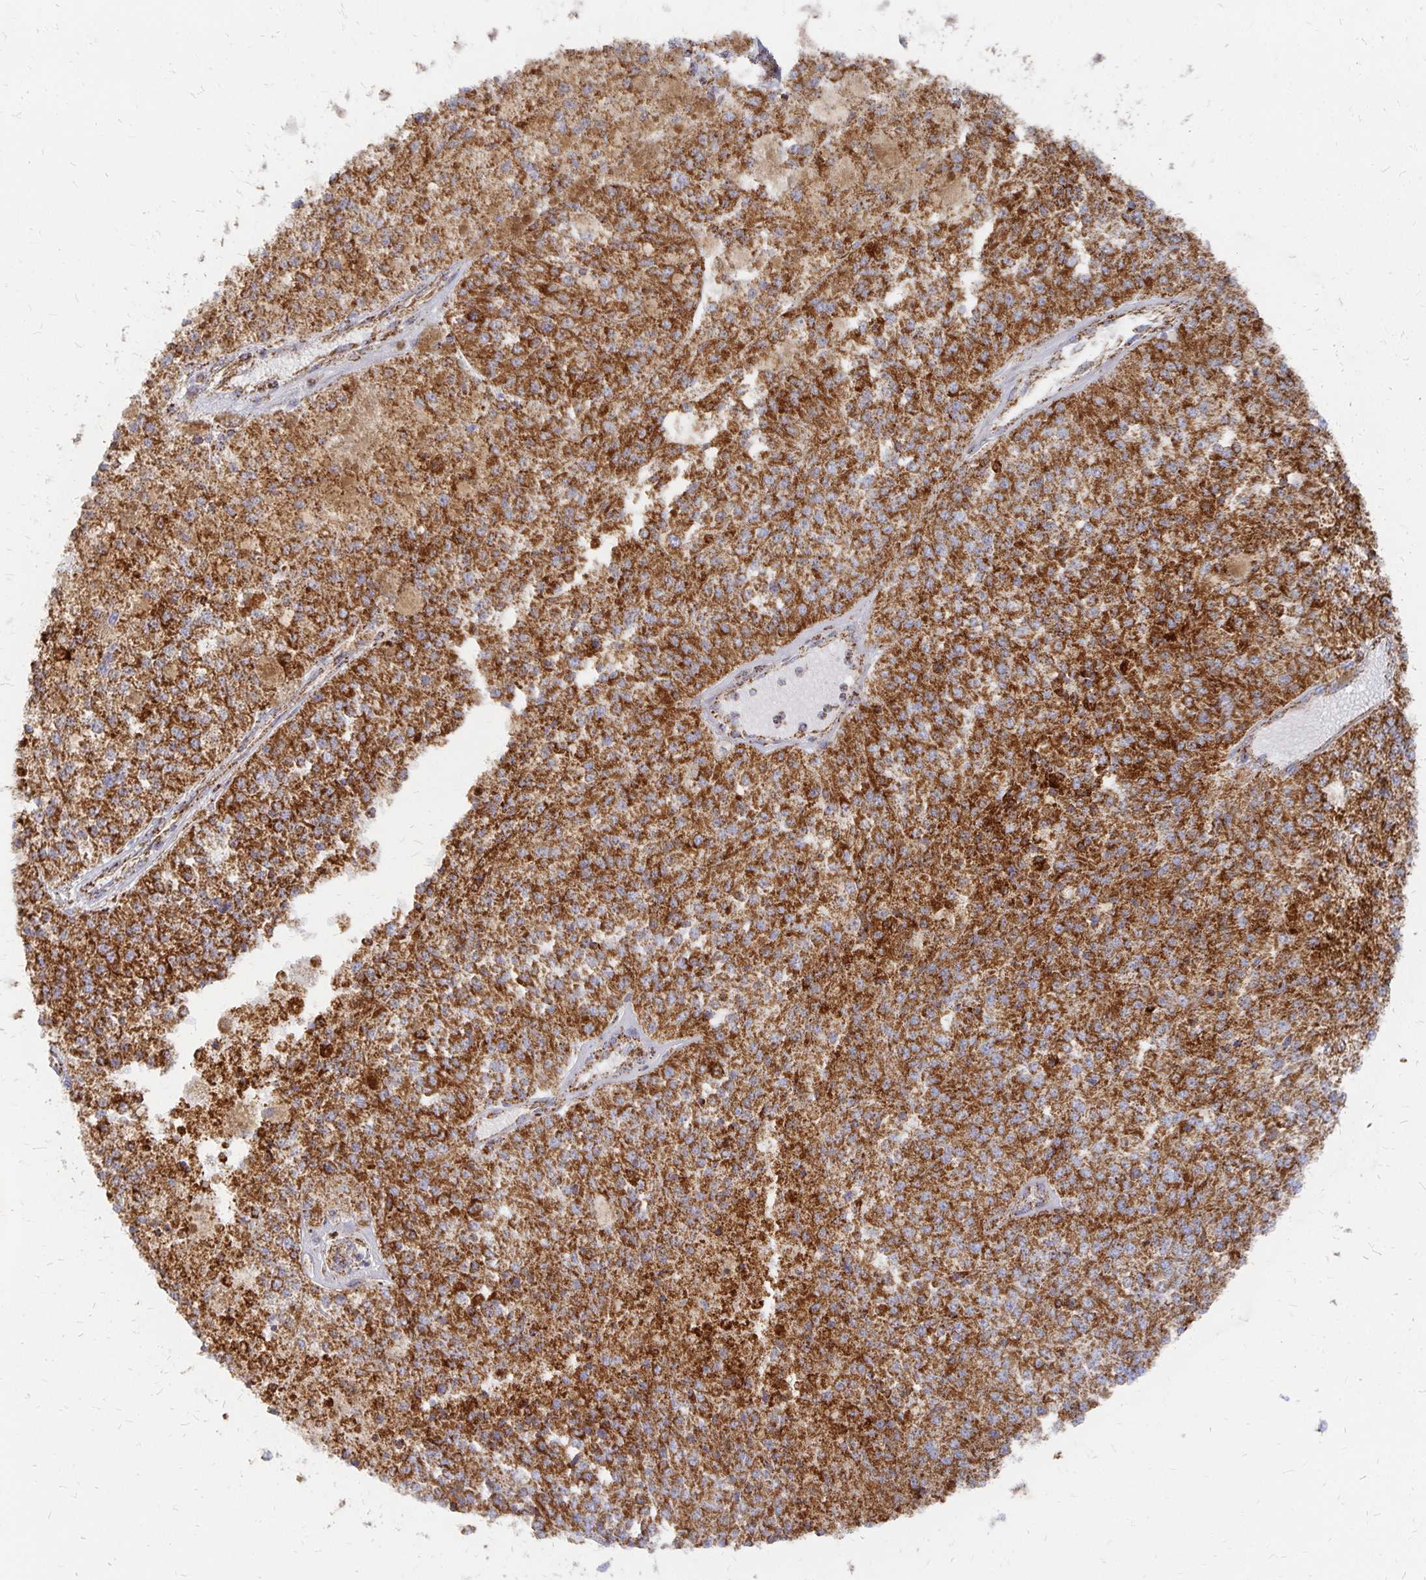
{"staining": {"intensity": "strong", "quantity": ">75%", "location": "cytoplasmic/membranous"}, "tissue": "melanoma", "cell_type": "Tumor cells", "image_type": "cancer", "snomed": [{"axis": "morphology", "description": "Malignant melanoma, Metastatic site"}, {"axis": "topography", "description": "Lymph node"}], "caption": "IHC histopathology image of human malignant melanoma (metastatic site) stained for a protein (brown), which displays high levels of strong cytoplasmic/membranous staining in about >75% of tumor cells.", "gene": "STOML2", "patient": {"sex": "female", "age": 64}}